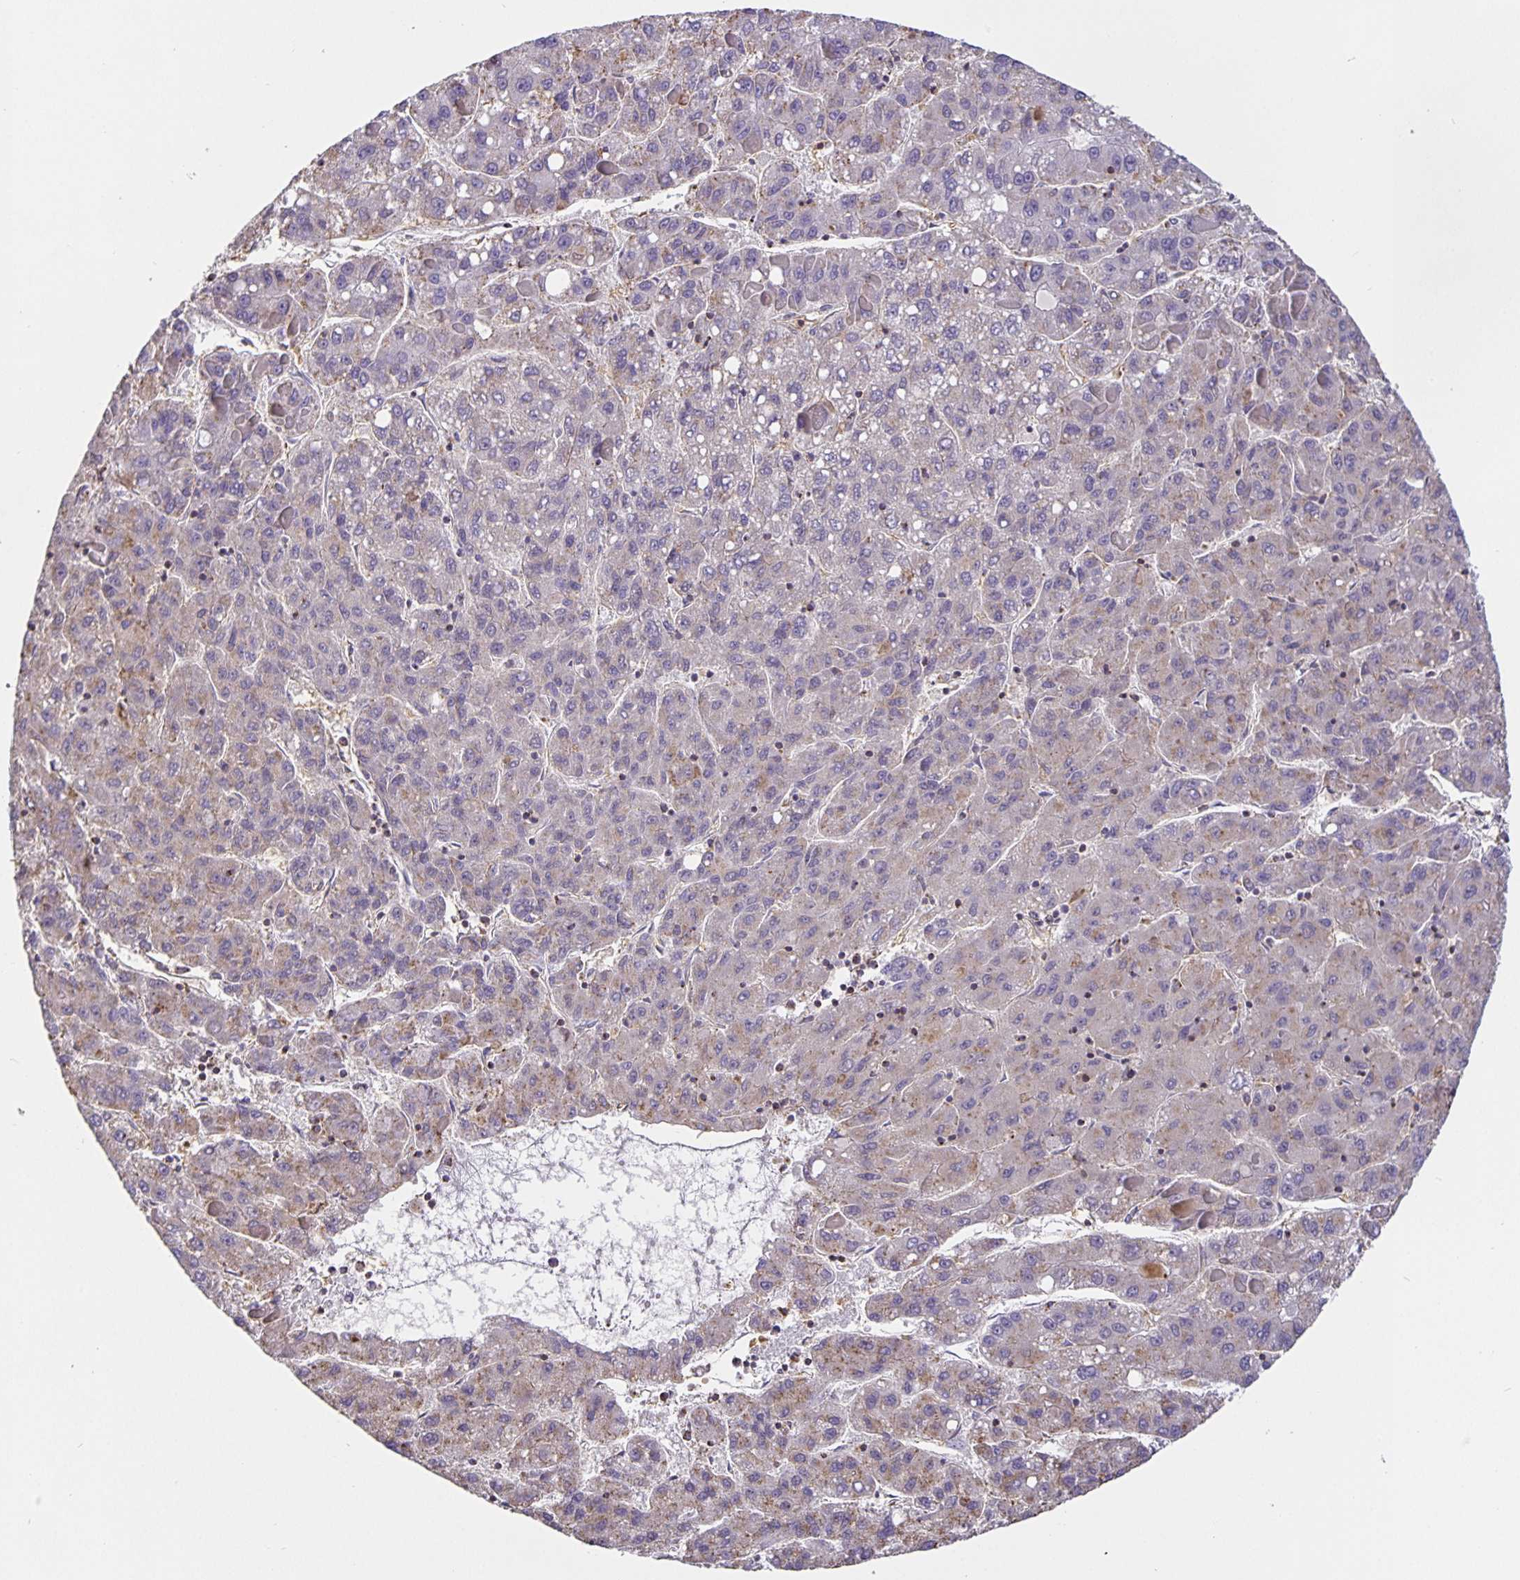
{"staining": {"intensity": "weak", "quantity": "25%-75%", "location": "cytoplasmic/membranous"}, "tissue": "liver cancer", "cell_type": "Tumor cells", "image_type": "cancer", "snomed": [{"axis": "morphology", "description": "Carcinoma, Hepatocellular, NOS"}, {"axis": "topography", "description": "Liver"}], "caption": "Immunohistochemical staining of human liver cancer shows low levels of weak cytoplasmic/membranous protein positivity in about 25%-75% of tumor cells. (brown staining indicates protein expression, while blue staining denotes nuclei).", "gene": "TMEM71", "patient": {"sex": "female", "age": 82}}